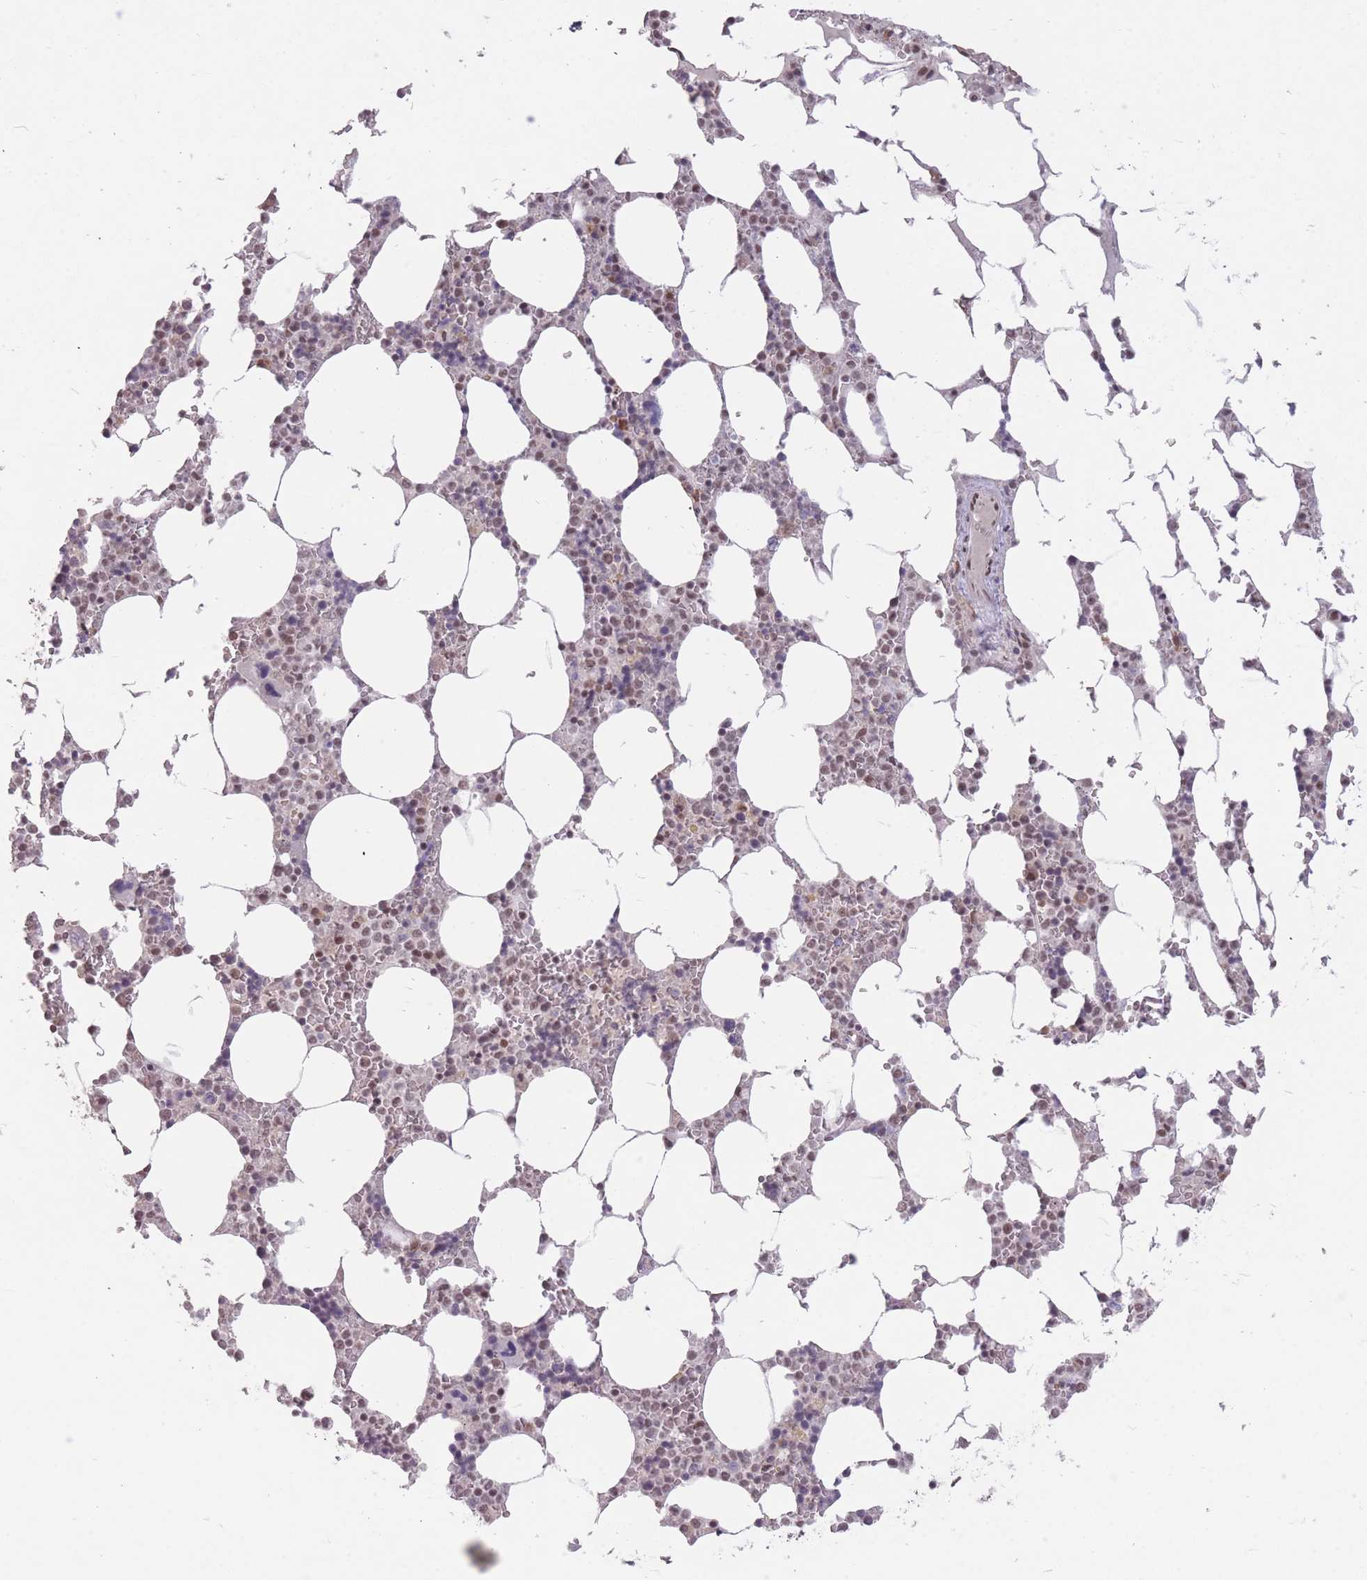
{"staining": {"intensity": "weak", "quantity": "25%-75%", "location": "nuclear"}, "tissue": "bone marrow", "cell_type": "Hematopoietic cells", "image_type": "normal", "snomed": [{"axis": "morphology", "description": "Normal tissue, NOS"}, {"axis": "topography", "description": "Bone marrow"}], "caption": "A low amount of weak nuclear staining is seen in about 25%-75% of hematopoietic cells in normal bone marrow. The staining was performed using DAB (3,3'-diaminobenzidine) to visualize the protein expression in brown, while the nuclei were stained in blue with hematoxylin (Magnification: 20x).", "gene": "HNRNPUL1", "patient": {"sex": "male", "age": 64}}